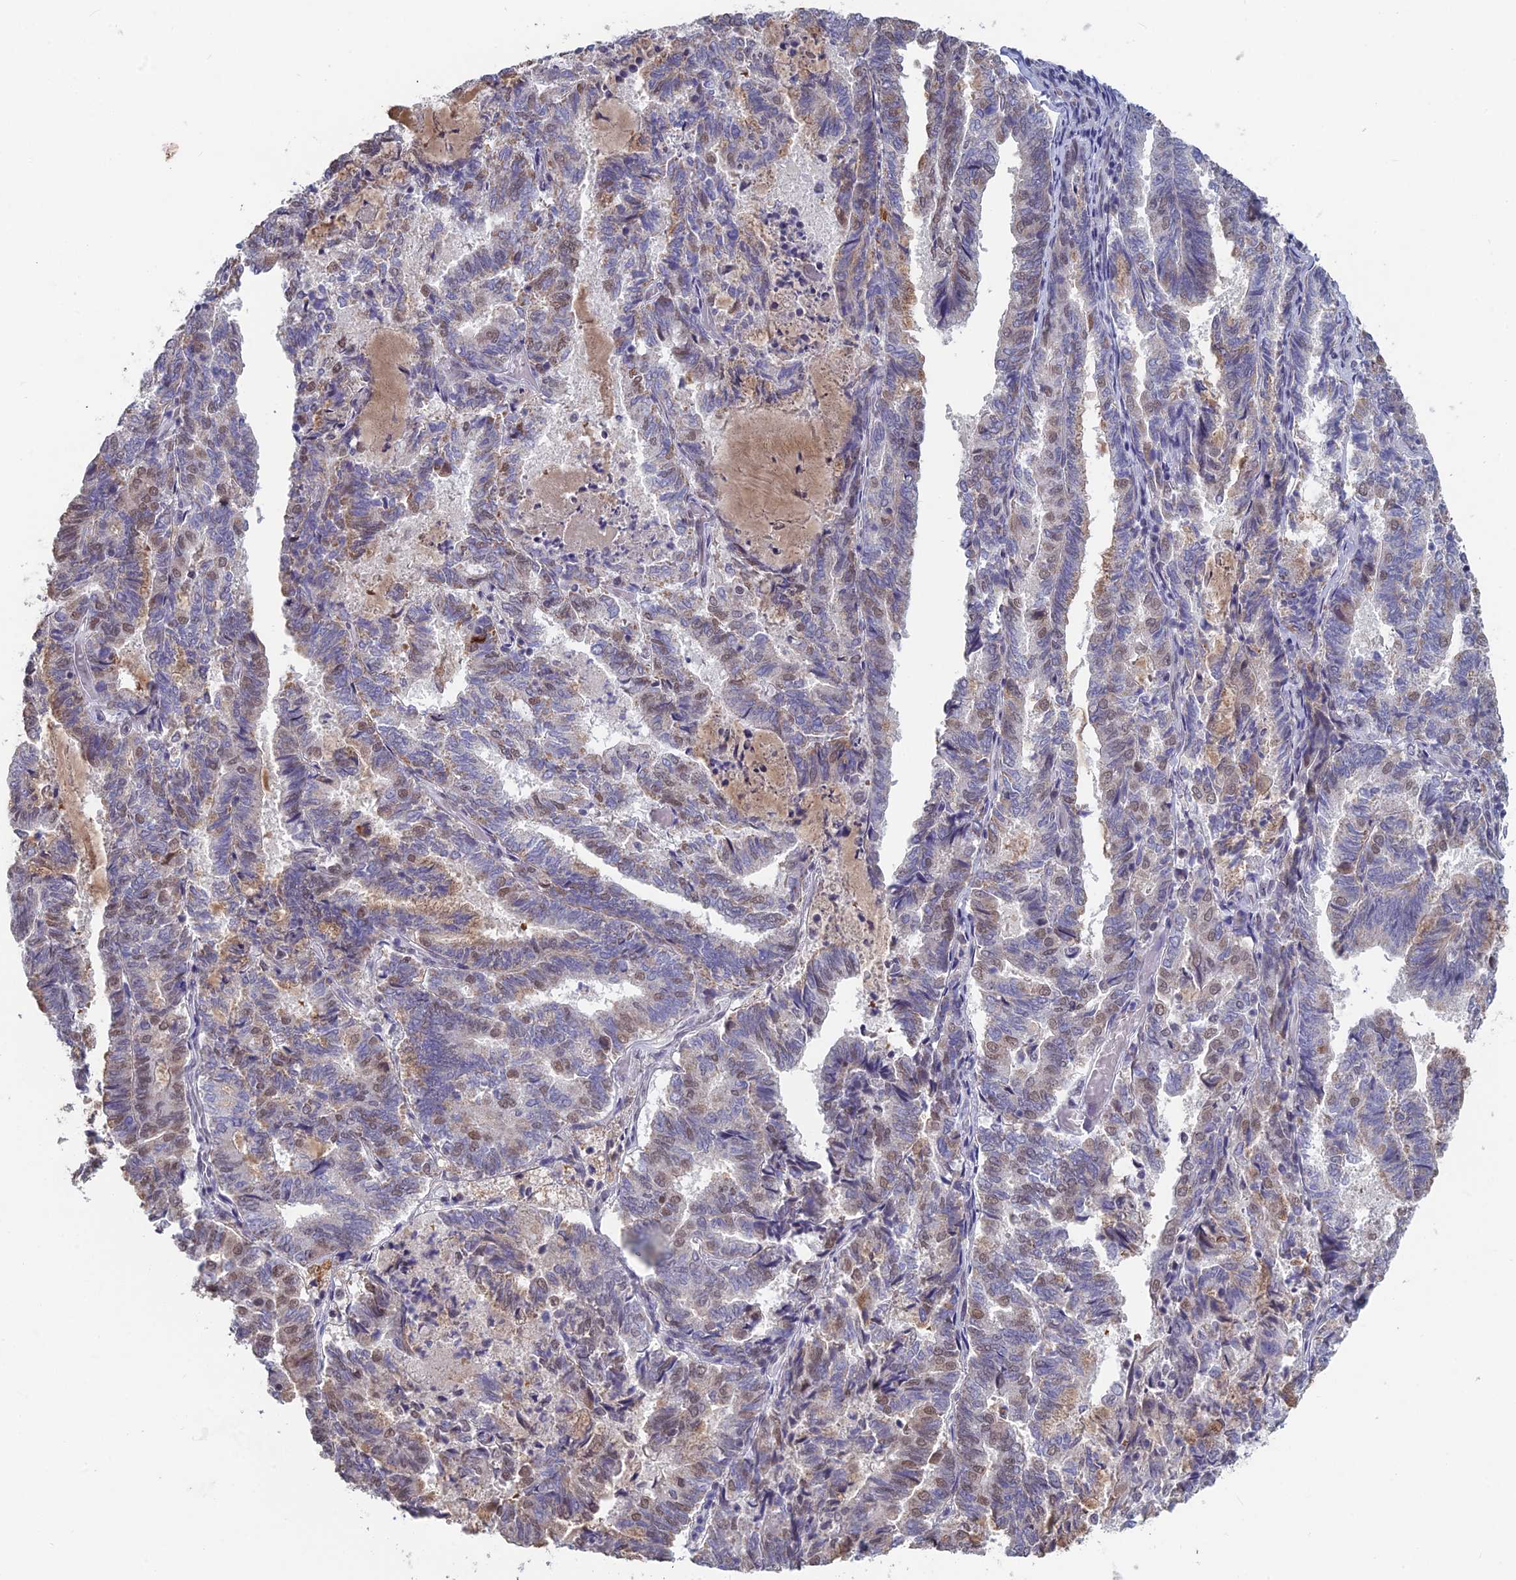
{"staining": {"intensity": "weak", "quantity": "25%-75%", "location": "nuclear"}, "tissue": "endometrial cancer", "cell_type": "Tumor cells", "image_type": "cancer", "snomed": [{"axis": "morphology", "description": "Adenocarcinoma, NOS"}, {"axis": "topography", "description": "Endometrium"}], "caption": "Endometrial cancer stained for a protein exhibits weak nuclear positivity in tumor cells.", "gene": "MT-CO3", "patient": {"sex": "female", "age": 80}}